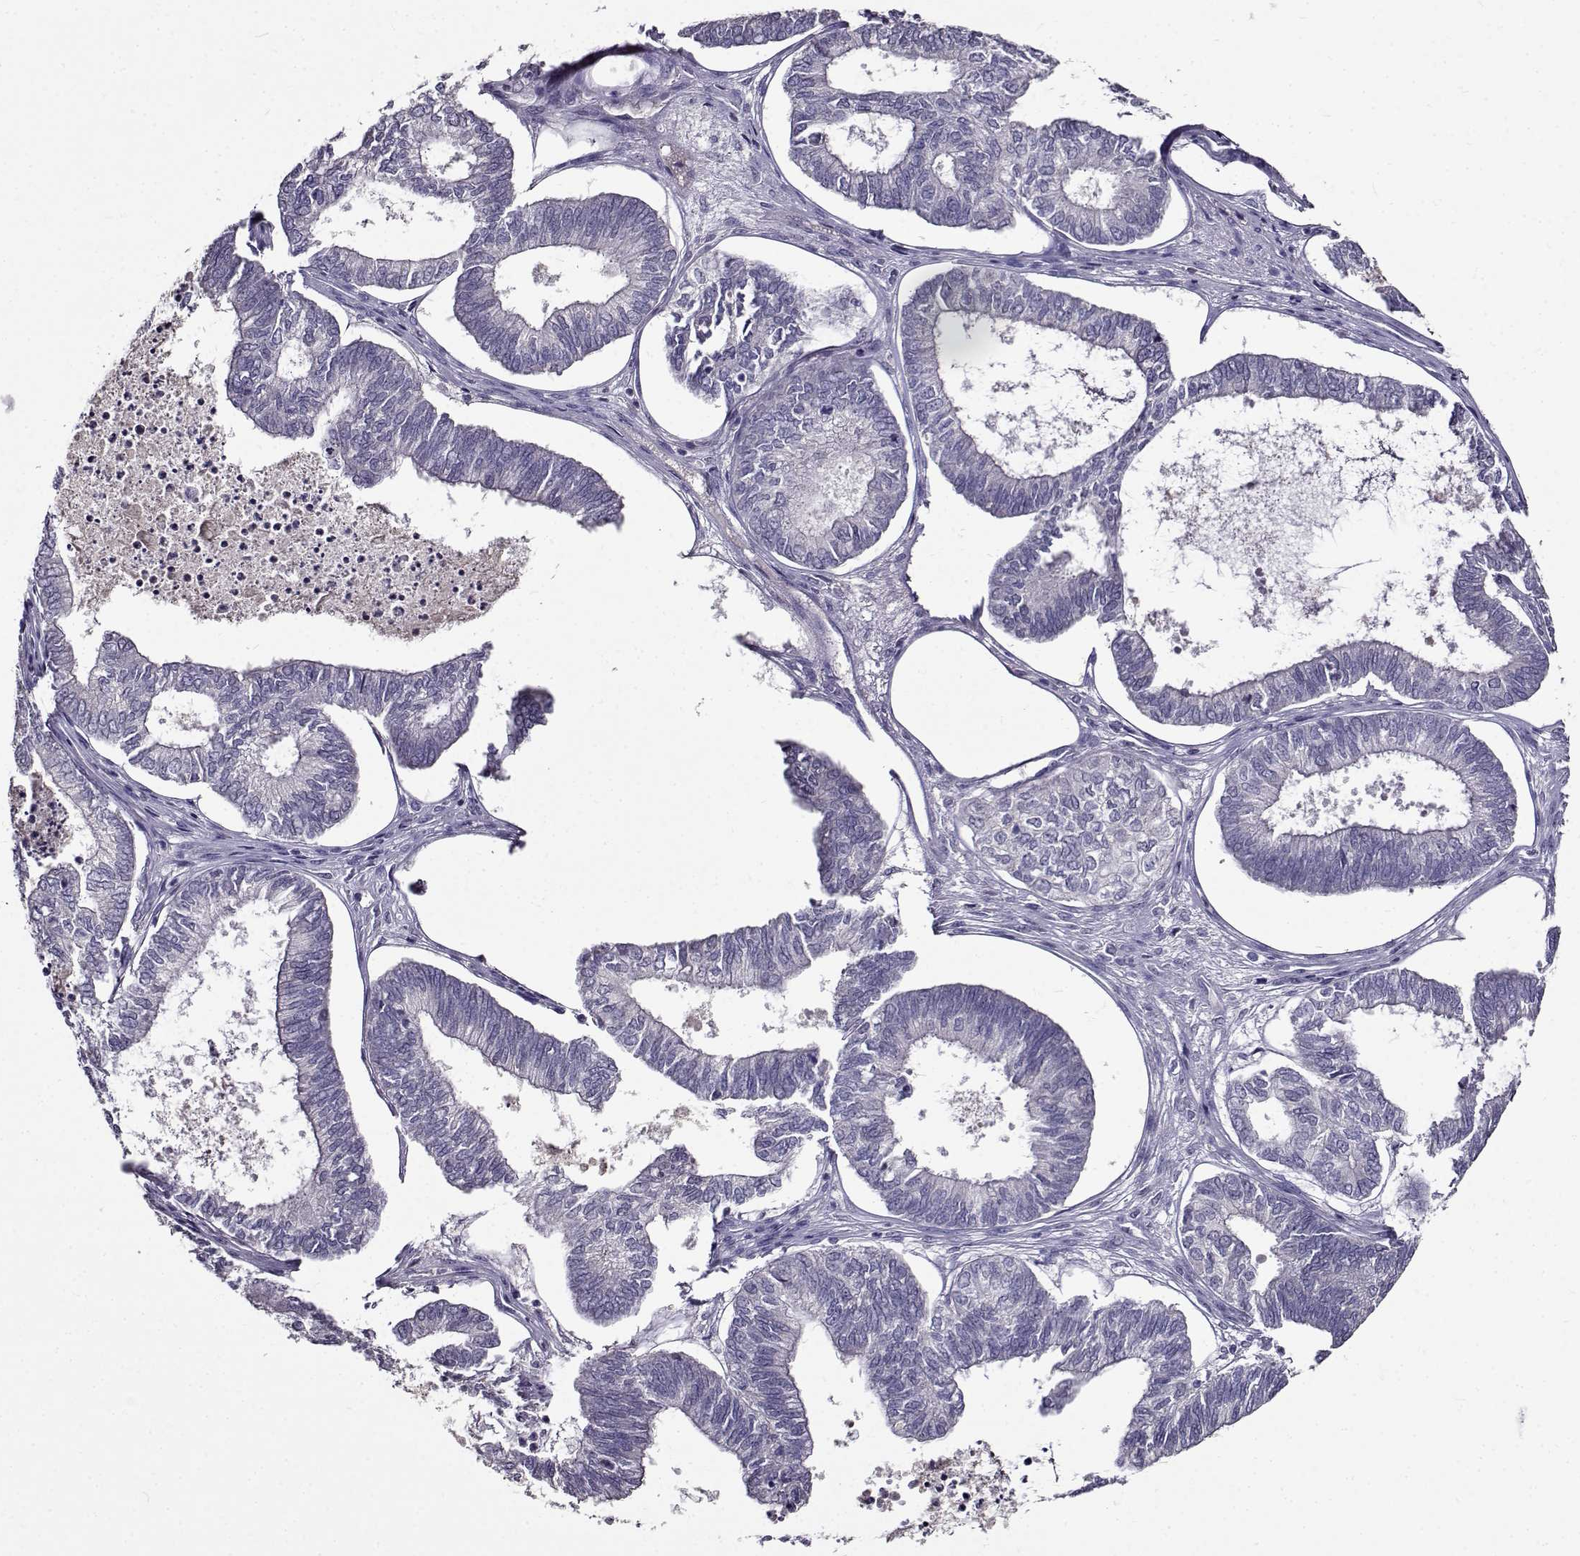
{"staining": {"intensity": "negative", "quantity": "none", "location": "none"}, "tissue": "ovarian cancer", "cell_type": "Tumor cells", "image_type": "cancer", "snomed": [{"axis": "morphology", "description": "Carcinoma, endometroid"}, {"axis": "topography", "description": "Ovary"}], "caption": "A high-resolution histopathology image shows IHC staining of ovarian cancer (endometroid carcinoma), which demonstrates no significant expression in tumor cells.", "gene": "PAEP", "patient": {"sex": "female", "age": 64}}